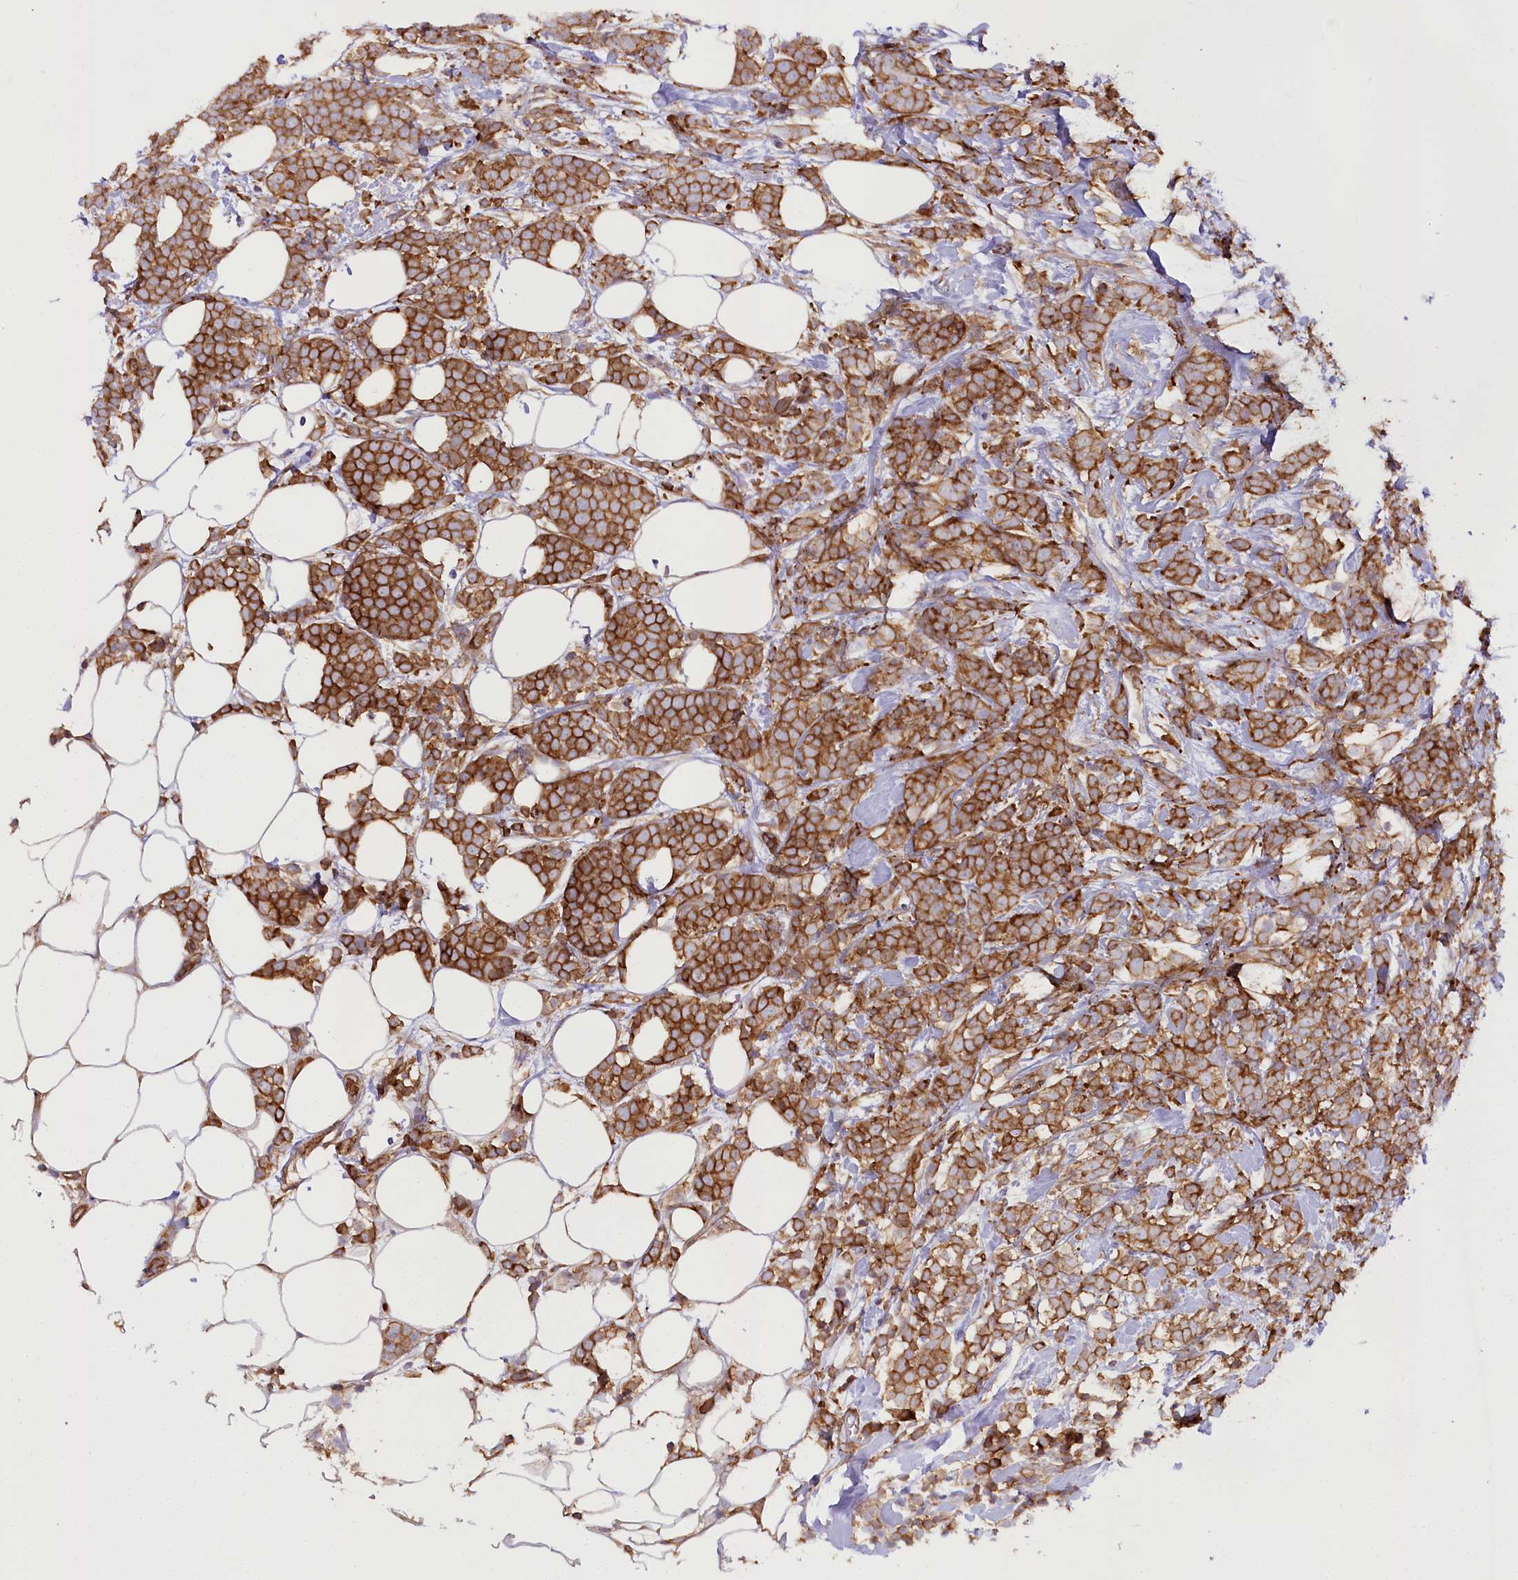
{"staining": {"intensity": "strong", "quantity": ">75%", "location": "cytoplasmic/membranous"}, "tissue": "breast cancer", "cell_type": "Tumor cells", "image_type": "cancer", "snomed": [{"axis": "morphology", "description": "Lobular carcinoma"}, {"axis": "topography", "description": "Breast"}], "caption": "Strong cytoplasmic/membranous protein expression is present in about >75% of tumor cells in breast cancer. (DAB (3,3'-diaminobenzidine) = brown stain, brightfield microscopy at high magnification).", "gene": "SYNPO2", "patient": {"sex": "female", "age": 58}}